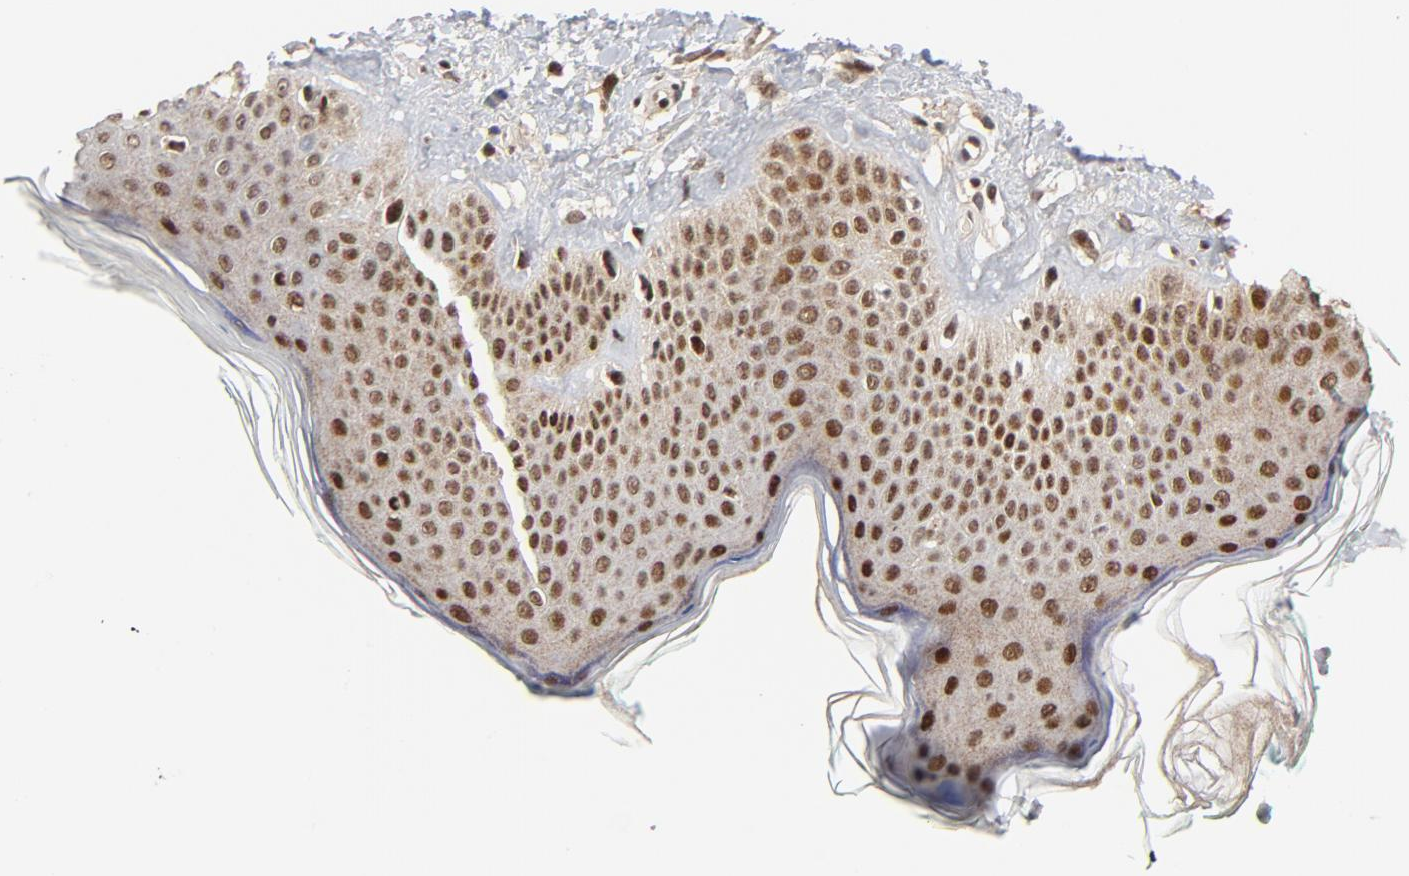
{"staining": {"intensity": "strong", "quantity": ">75%", "location": "nuclear"}, "tissue": "skin", "cell_type": "Fibroblasts", "image_type": "normal", "snomed": [{"axis": "morphology", "description": "Normal tissue, NOS"}, {"axis": "topography", "description": "Skin"}], "caption": "IHC photomicrograph of normal human skin stained for a protein (brown), which displays high levels of strong nuclear staining in approximately >75% of fibroblasts.", "gene": "GTF2I", "patient": {"sex": "male", "age": 71}}